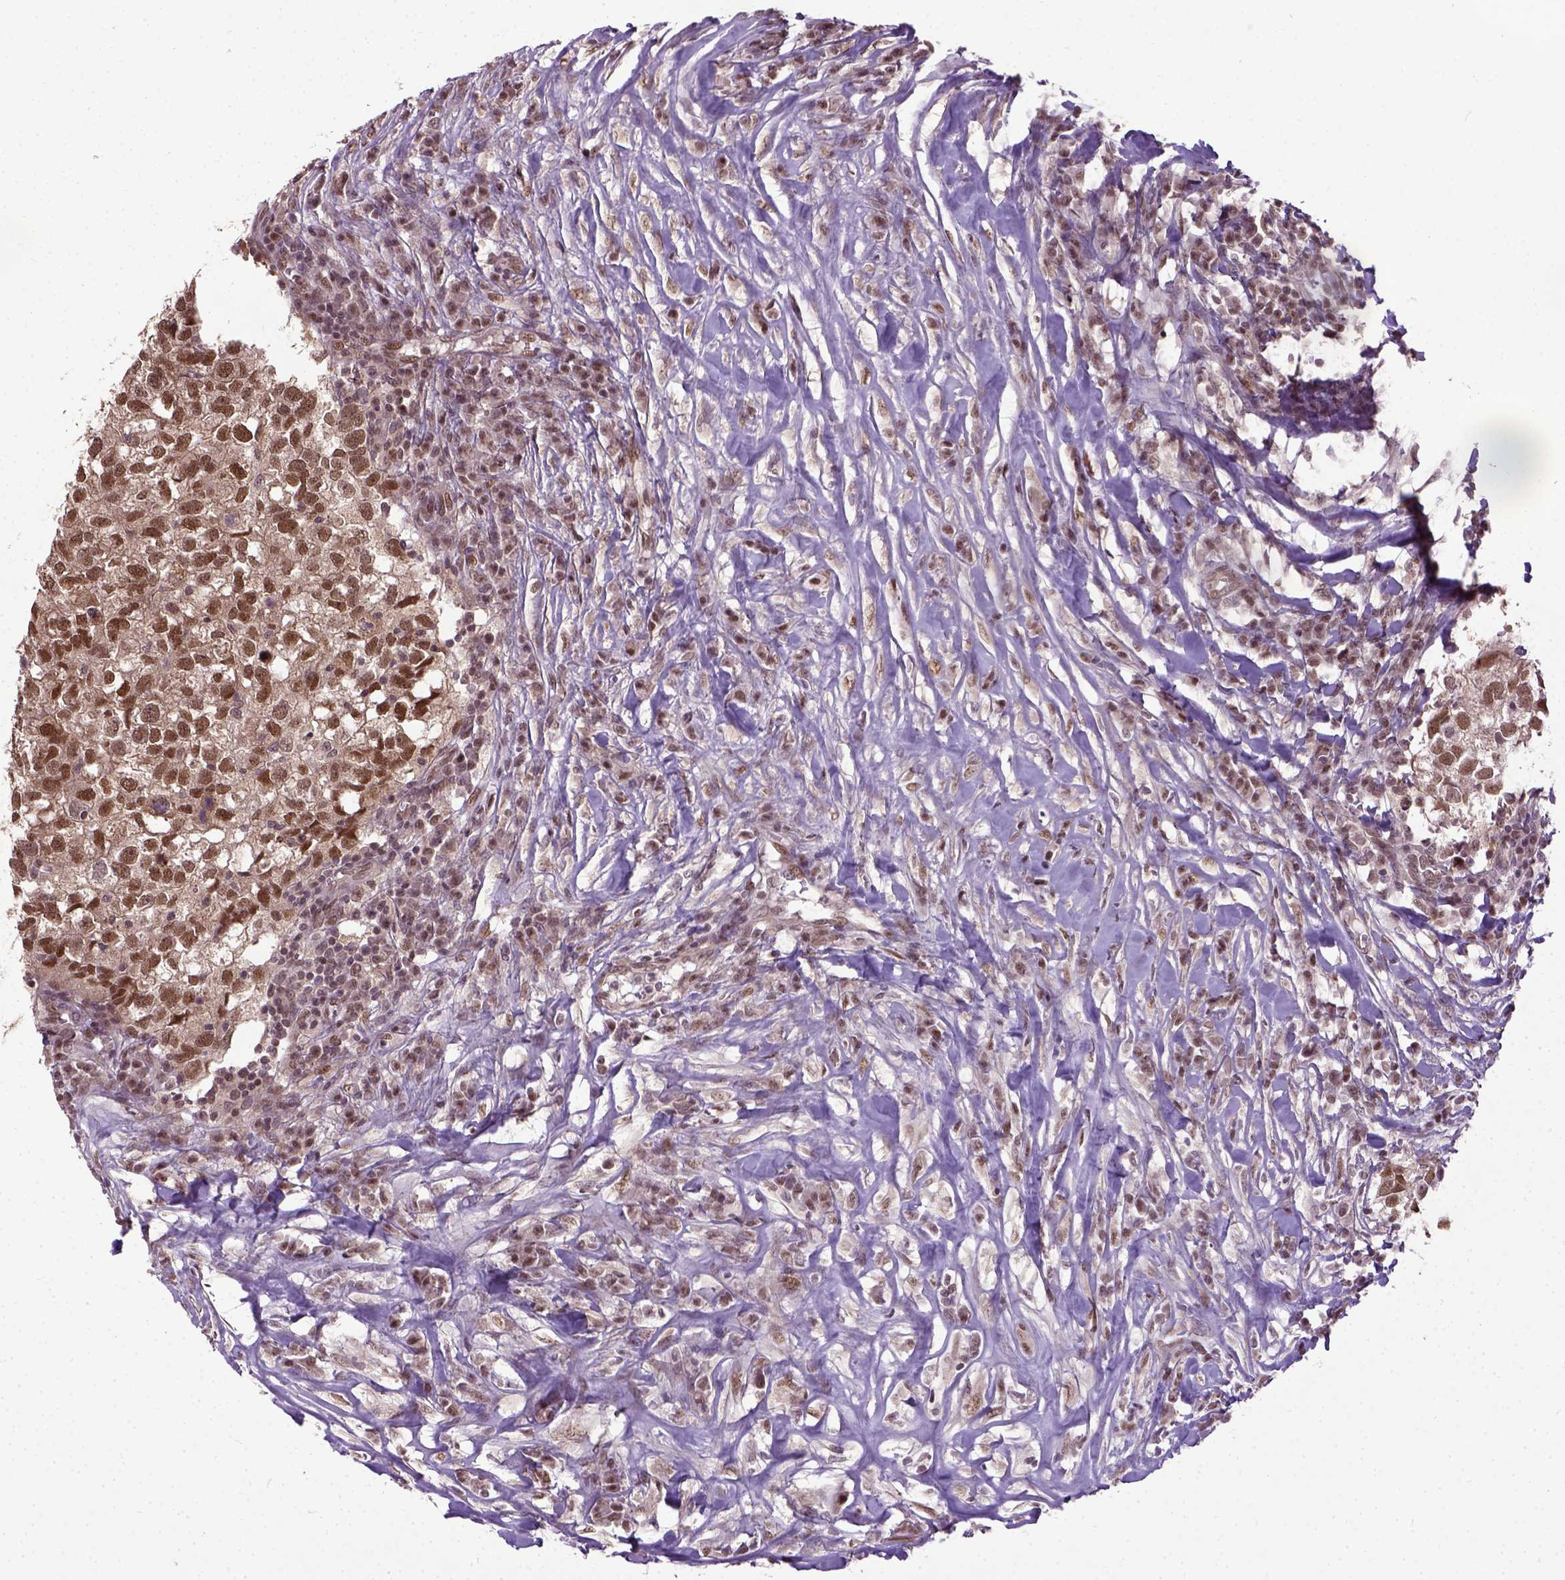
{"staining": {"intensity": "moderate", "quantity": ">75%", "location": "nuclear"}, "tissue": "breast cancer", "cell_type": "Tumor cells", "image_type": "cancer", "snomed": [{"axis": "morphology", "description": "Duct carcinoma"}, {"axis": "topography", "description": "Breast"}], "caption": "Immunohistochemical staining of breast cancer (intraductal carcinoma) reveals medium levels of moderate nuclear positivity in about >75% of tumor cells.", "gene": "UBA3", "patient": {"sex": "female", "age": 30}}